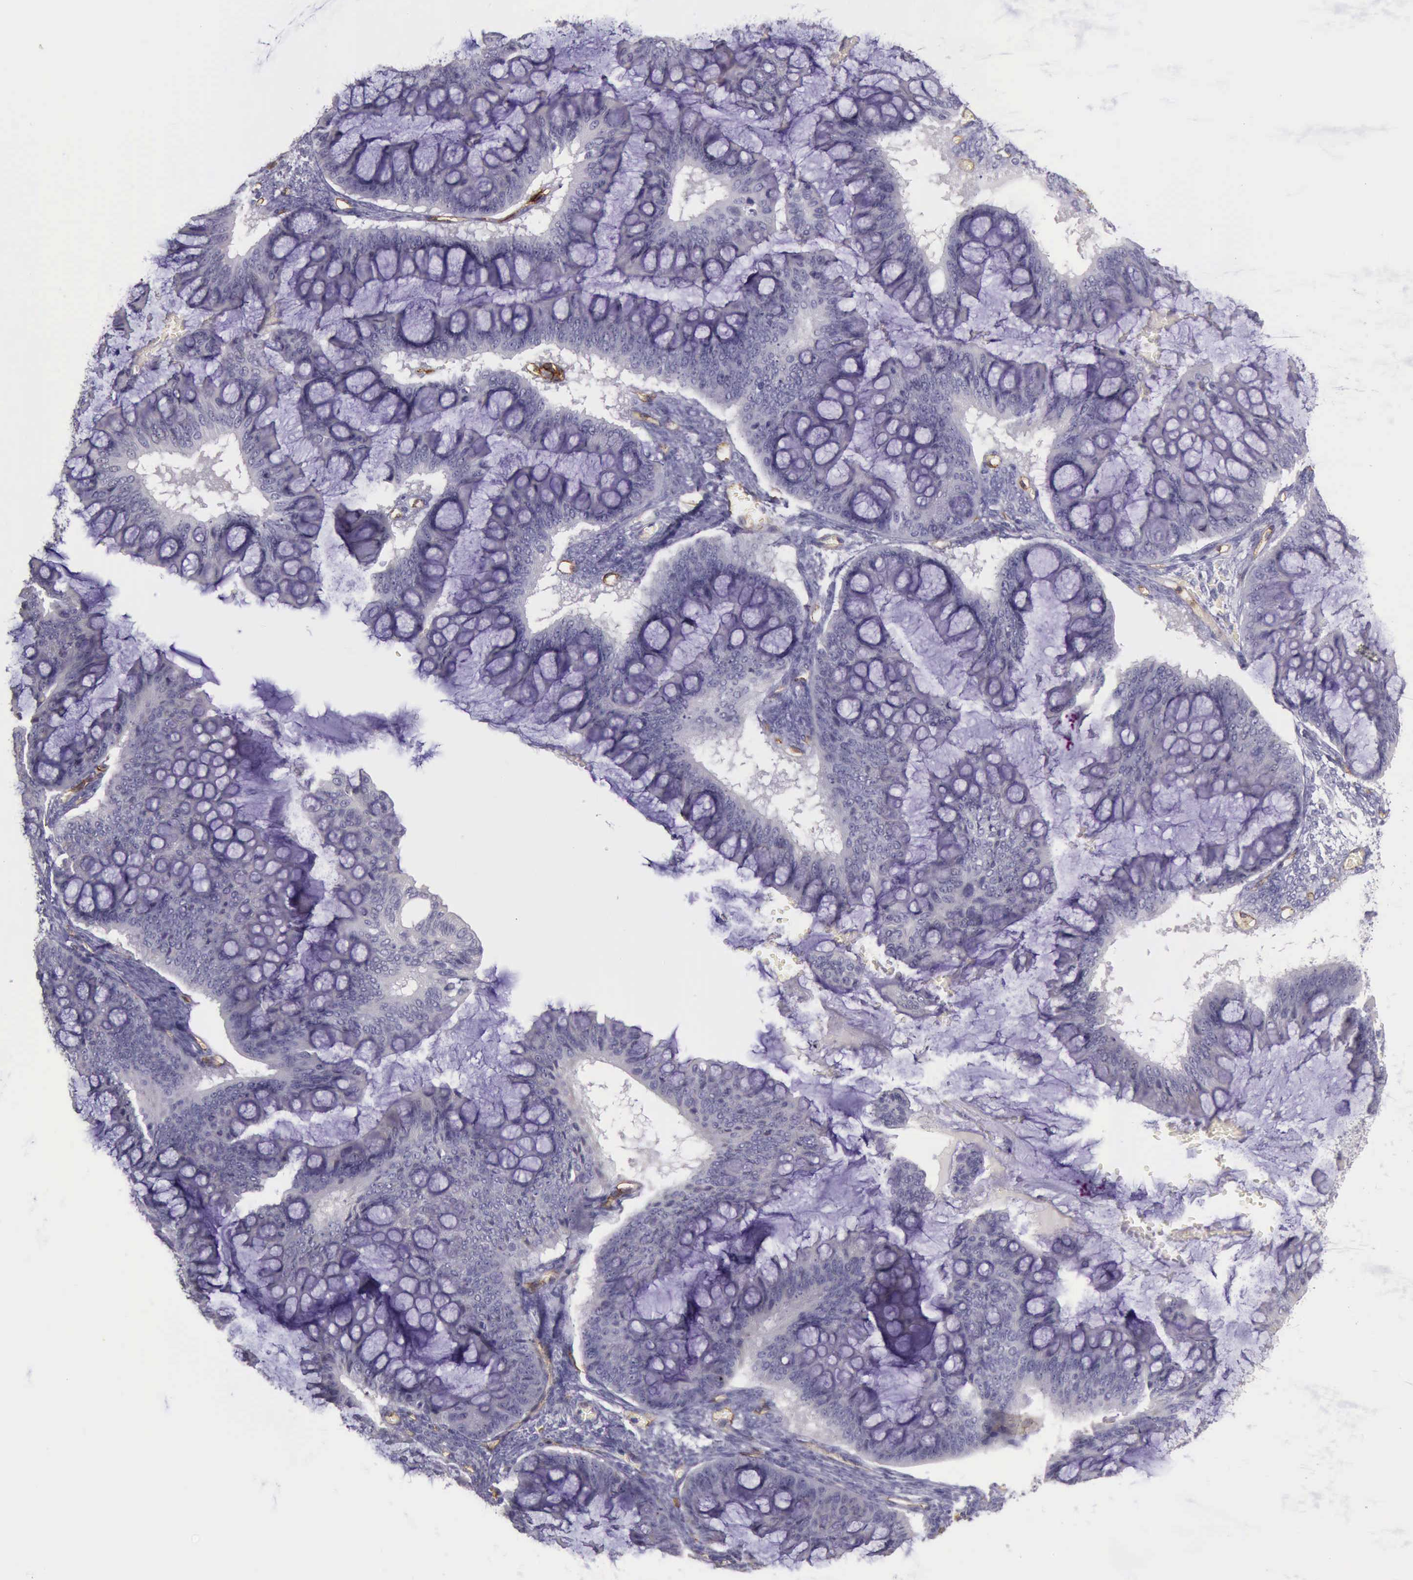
{"staining": {"intensity": "negative", "quantity": "none", "location": "none"}, "tissue": "ovarian cancer", "cell_type": "Tumor cells", "image_type": "cancer", "snomed": [{"axis": "morphology", "description": "Cystadenocarcinoma, mucinous, NOS"}, {"axis": "topography", "description": "Ovary"}], "caption": "Immunohistochemistry of human ovarian cancer reveals no expression in tumor cells.", "gene": "TCEANC", "patient": {"sex": "female", "age": 73}}